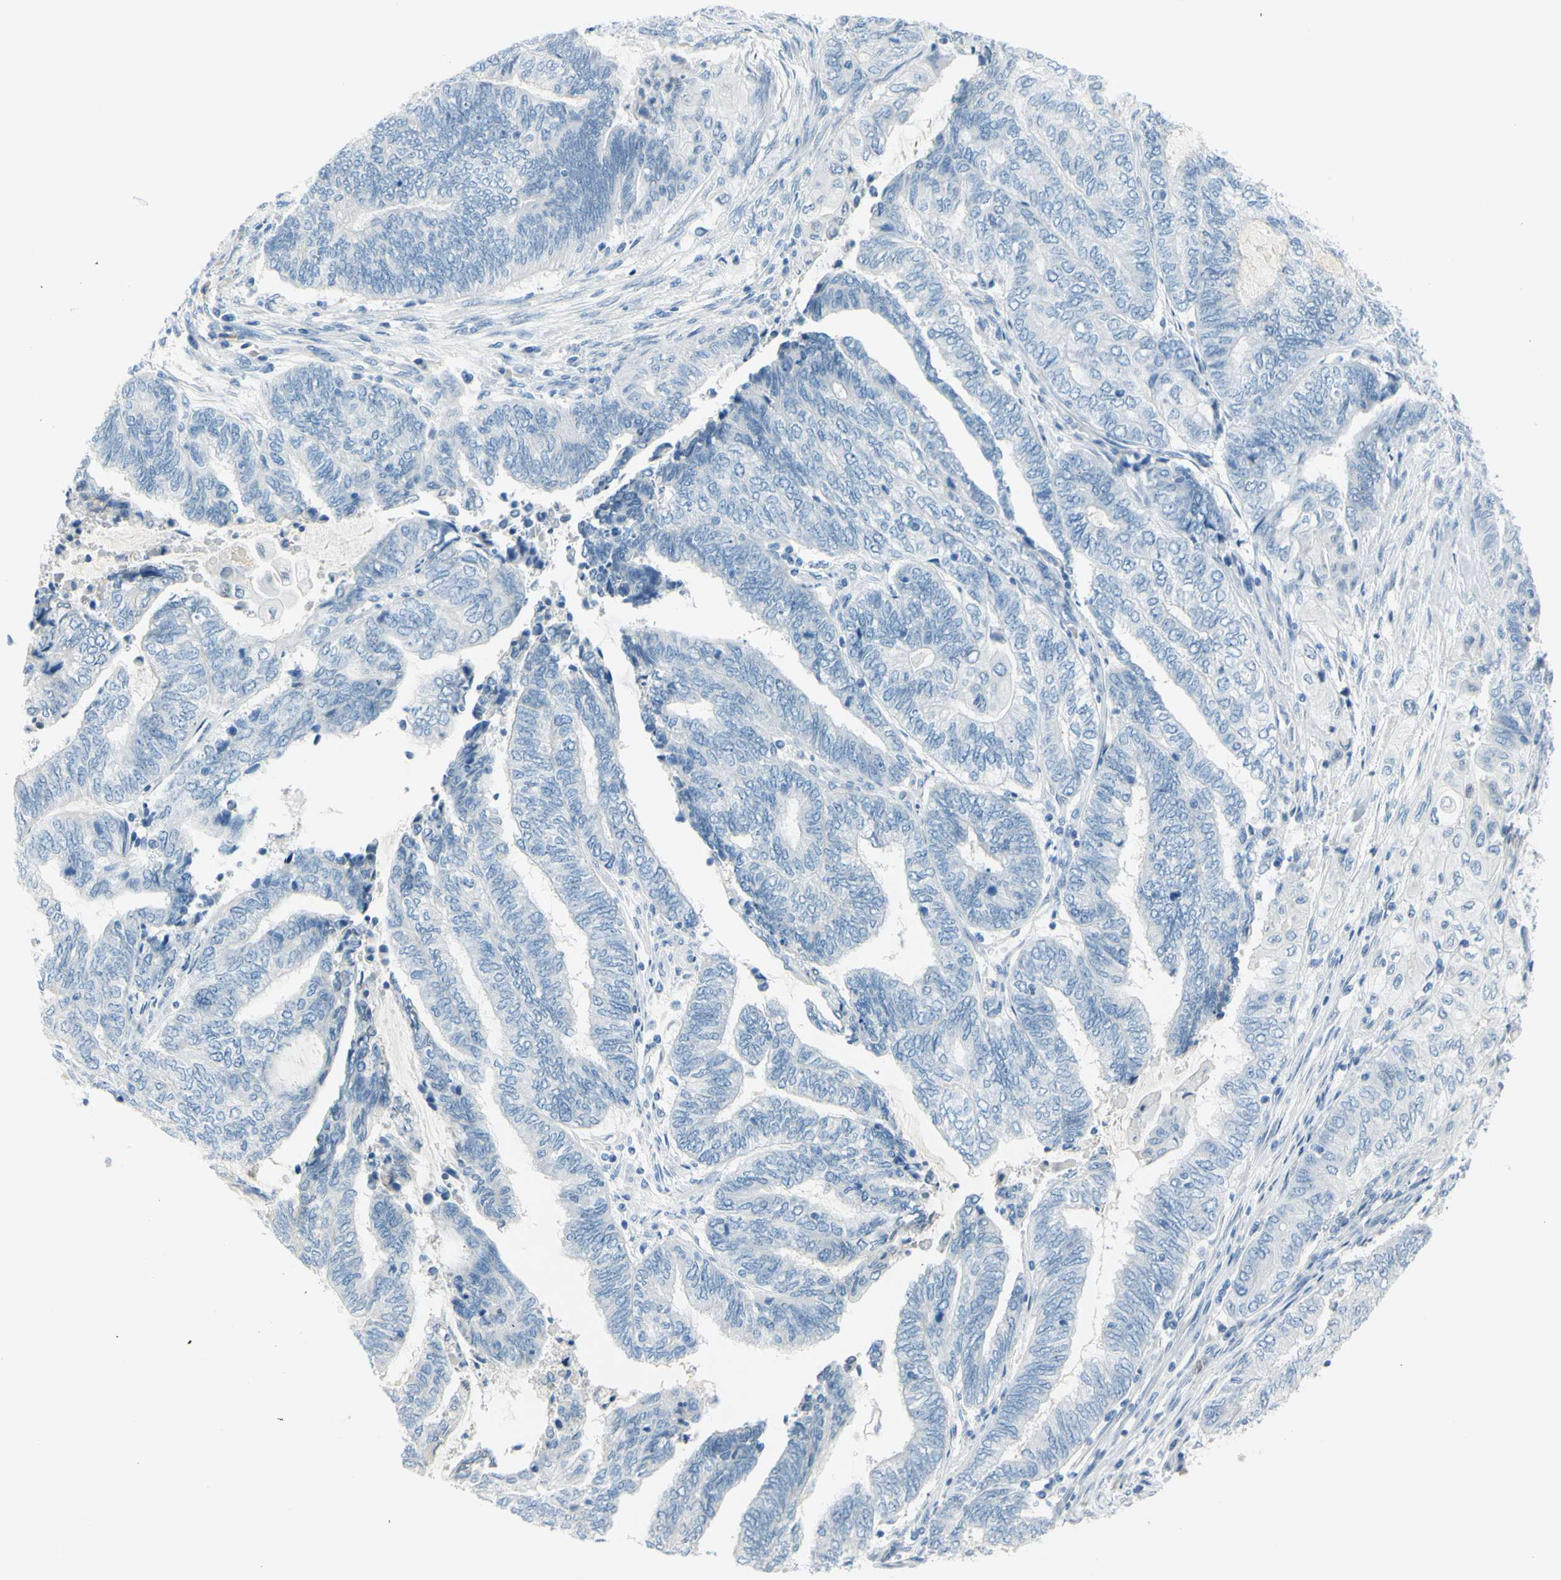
{"staining": {"intensity": "negative", "quantity": "none", "location": "none"}, "tissue": "endometrial cancer", "cell_type": "Tumor cells", "image_type": "cancer", "snomed": [{"axis": "morphology", "description": "Adenocarcinoma, NOS"}, {"axis": "topography", "description": "Uterus"}, {"axis": "topography", "description": "Endometrium"}], "caption": "High power microscopy image of an immunohistochemistry (IHC) histopathology image of adenocarcinoma (endometrial), revealing no significant expression in tumor cells.", "gene": "DCT", "patient": {"sex": "female", "age": 70}}